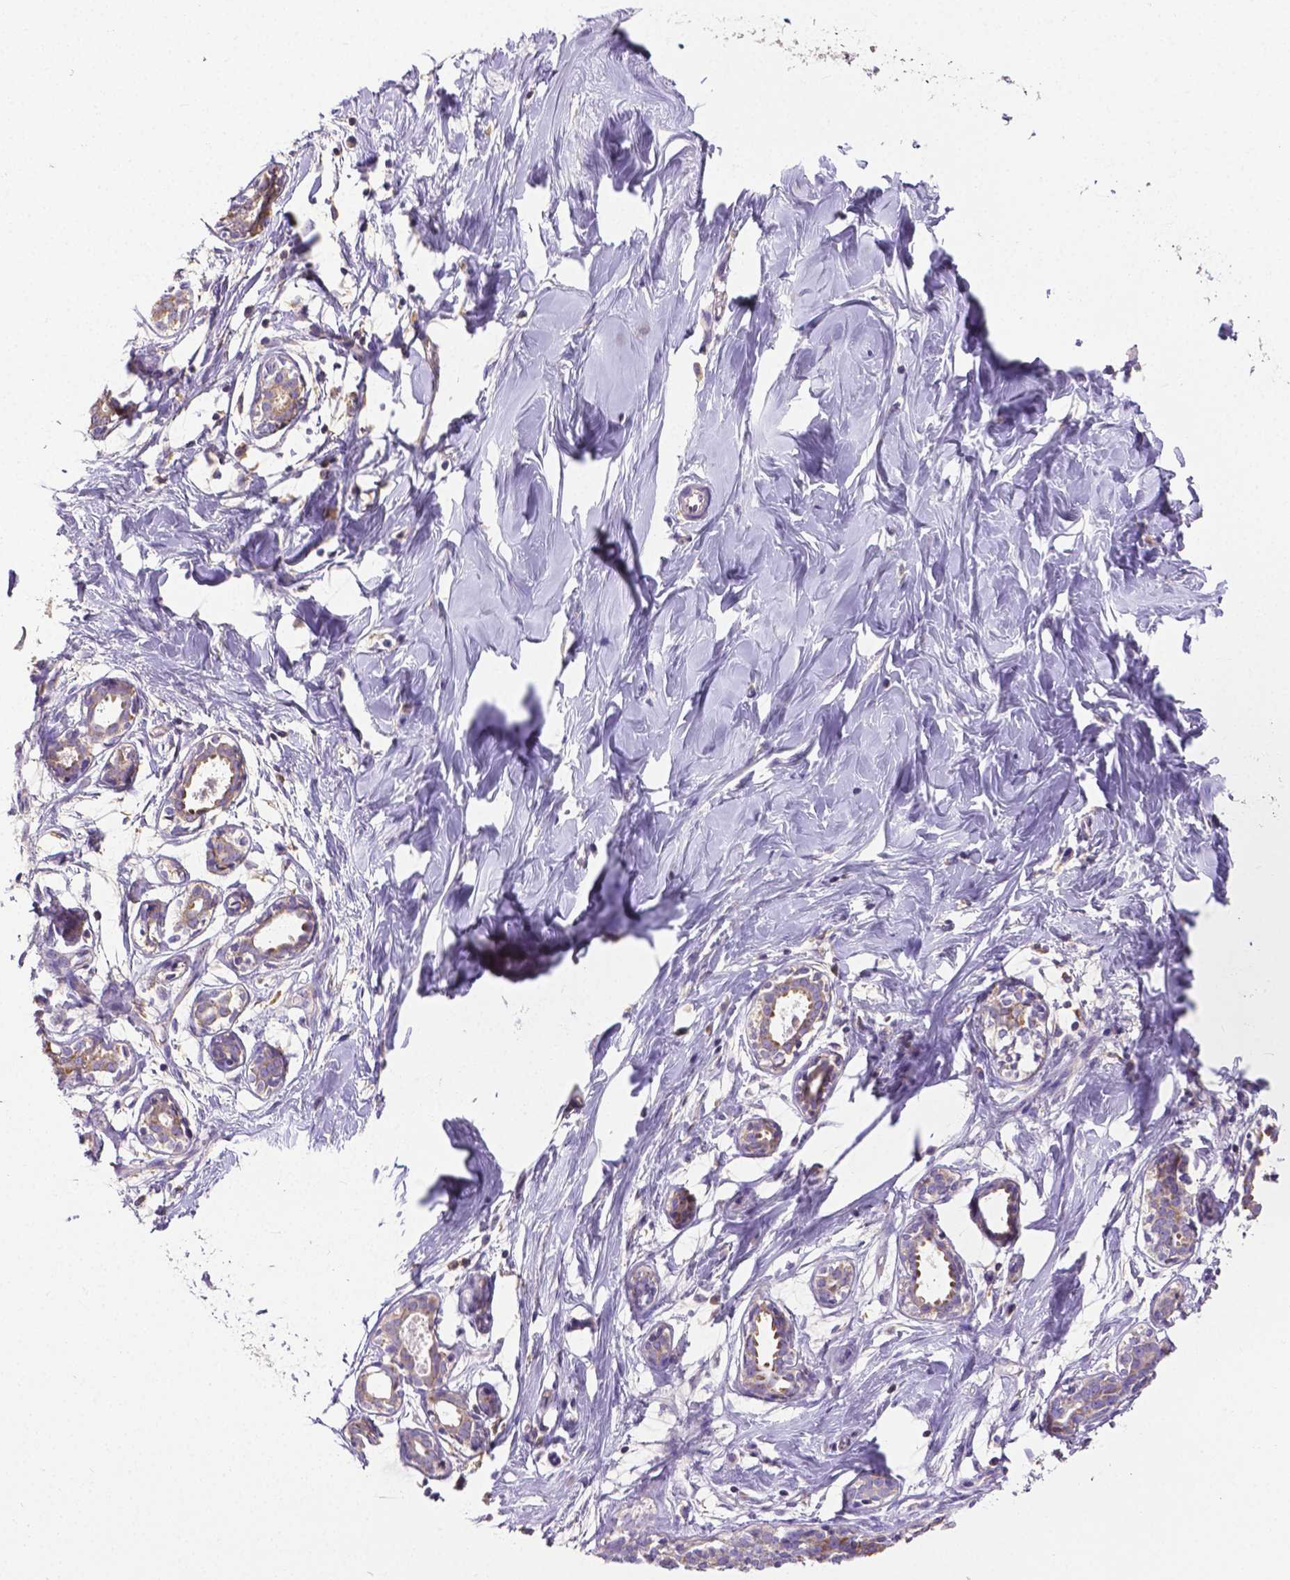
{"staining": {"intensity": "negative", "quantity": "none", "location": "none"}, "tissue": "breast", "cell_type": "Adipocytes", "image_type": "normal", "snomed": [{"axis": "morphology", "description": "Normal tissue, NOS"}, {"axis": "topography", "description": "Breast"}], "caption": "Immunohistochemistry (IHC) histopathology image of unremarkable breast: breast stained with DAB demonstrates no significant protein expression in adipocytes. (DAB IHC, high magnification).", "gene": "DICER1", "patient": {"sex": "female", "age": 27}}